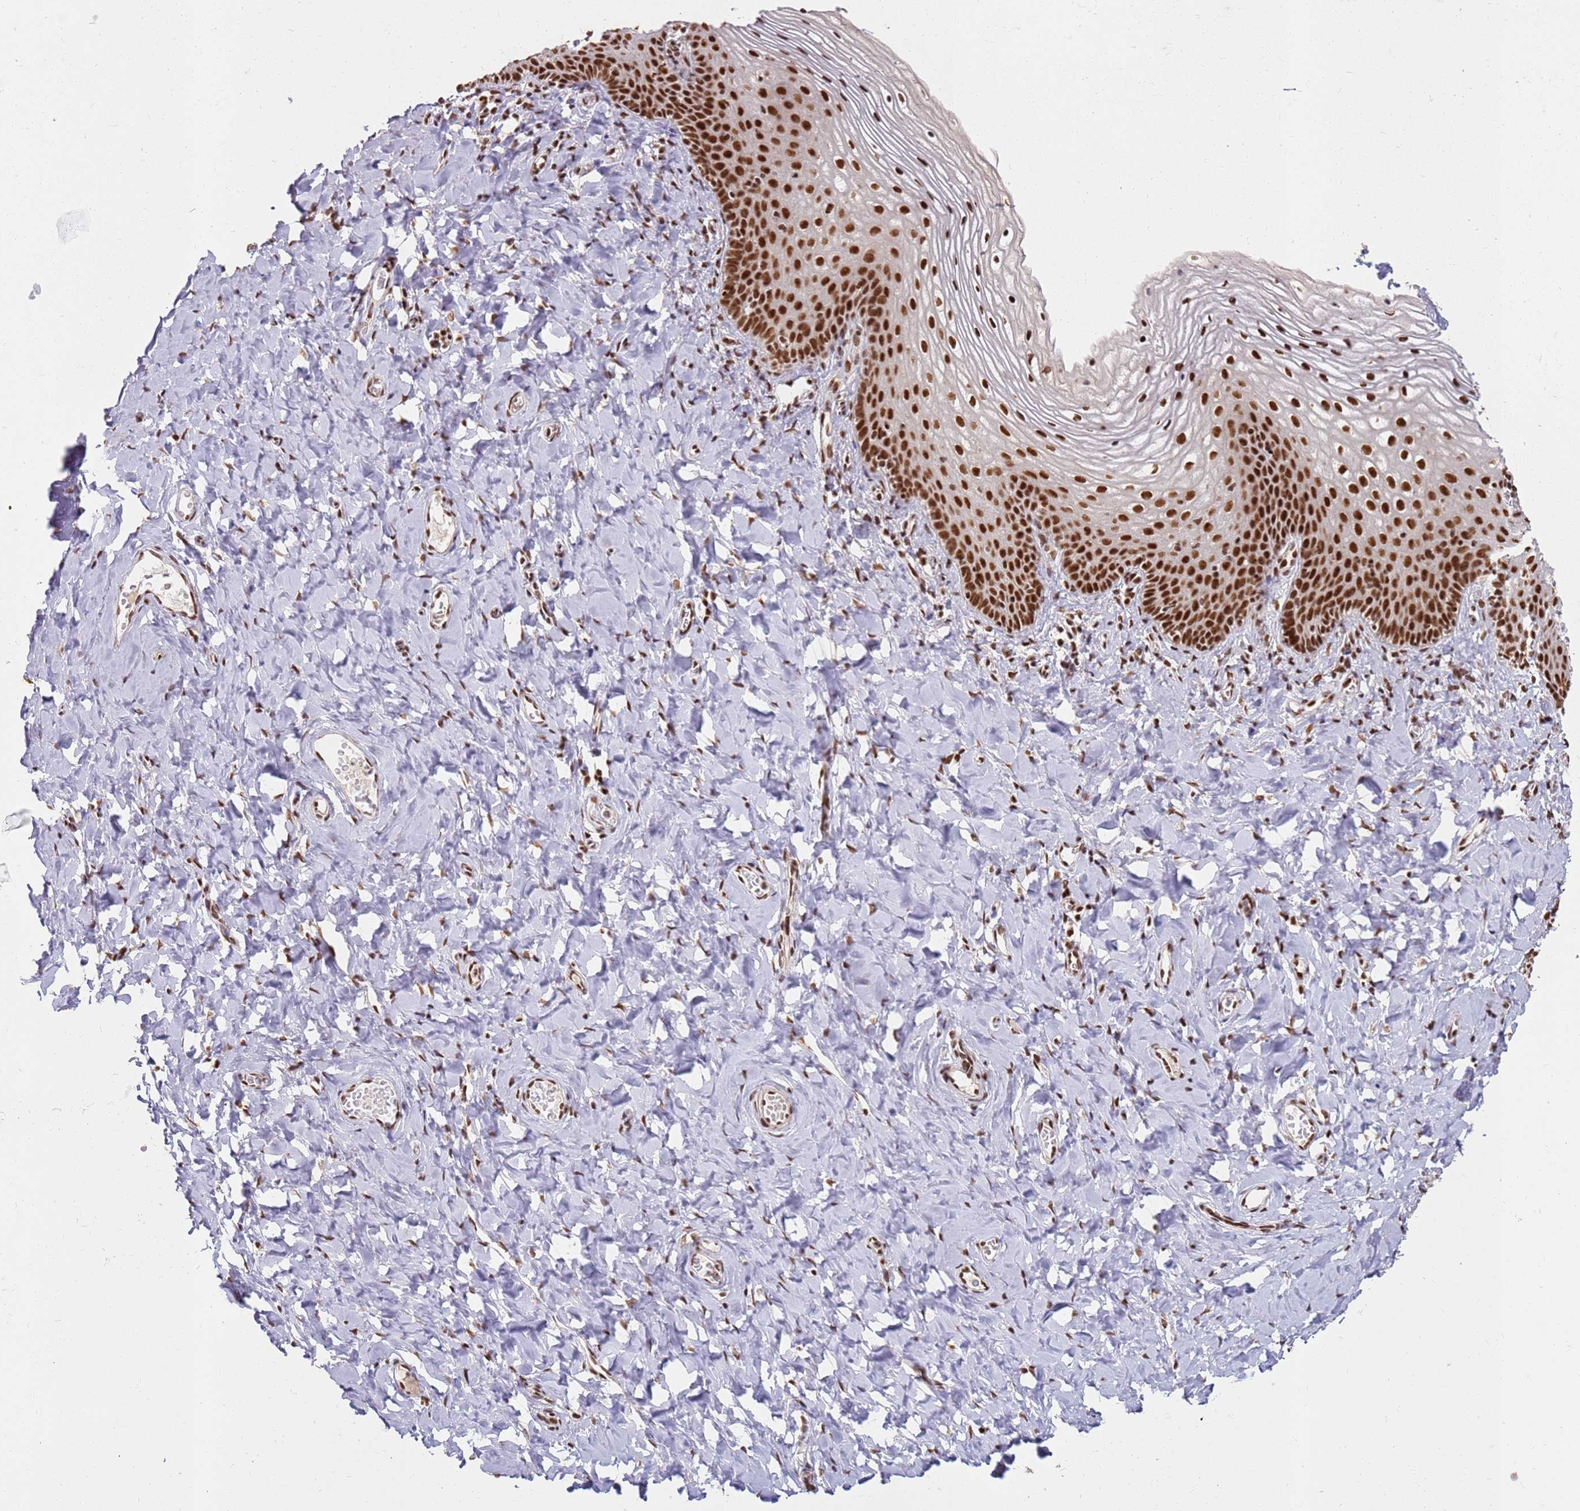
{"staining": {"intensity": "strong", "quantity": ">75%", "location": "nuclear"}, "tissue": "vagina", "cell_type": "Squamous epithelial cells", "image_type": "normal", "snomed": [{"axis": "morphology", "description": "Normal tissue, NOS"}, {"axis": "topography", "description": "Vagina"}], "caption": "A photomicrograph showing strong nuclear expression in approximately >75% of squamous epithelial cells in unremarkable vagina, as visualized by brown immunohistochemical staining.", "gene": "TENT4A", "patient": {"sex": "female", "age": 60}}